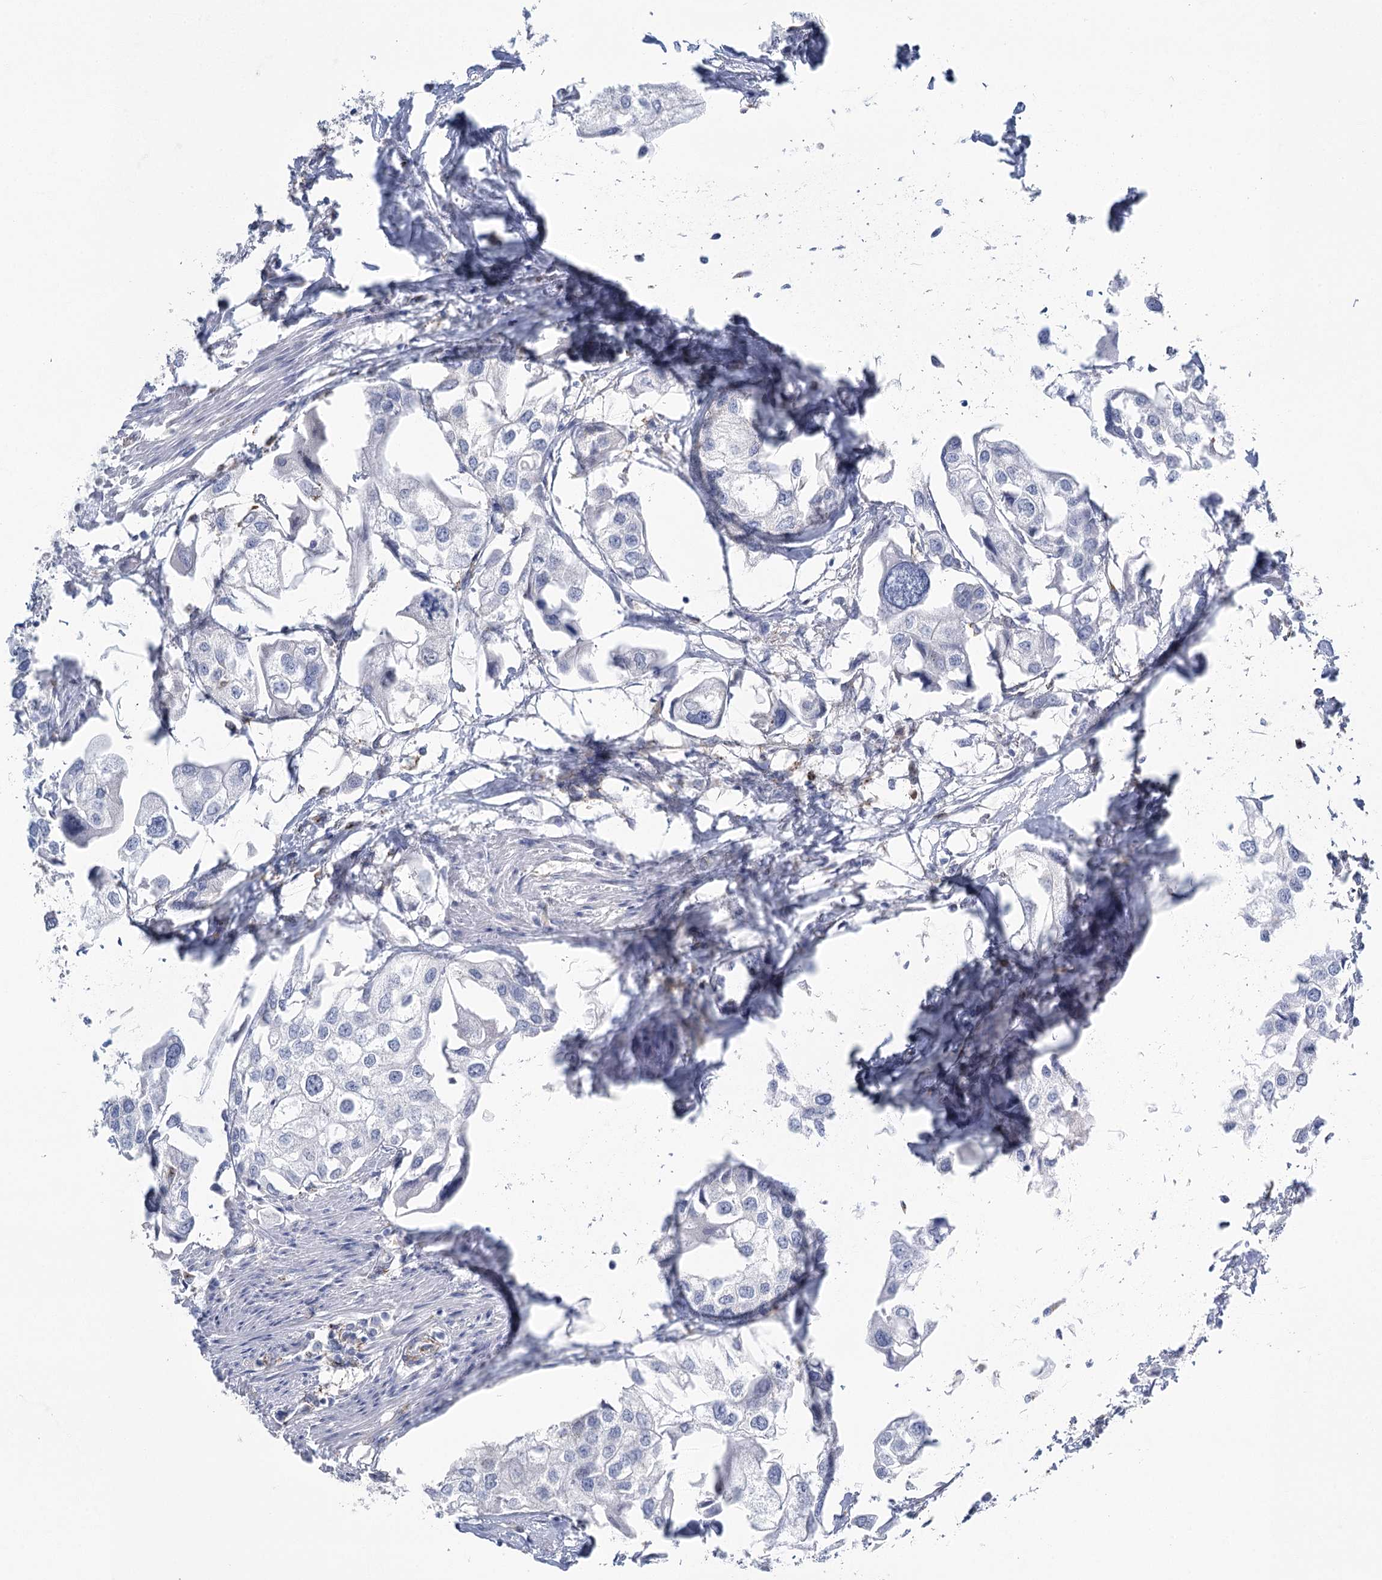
{"staining": {"intensity": "negative", "quantity": "none", "location": "none"}, "tissue": "urothelial cancer", "cell_type": "Tumor cells", "image_type": "cancer", "snomed": [{"axis": "morphology", "description": "Urothelial carcinoma, High grade"}, {"axis": "topography", "description": "Urinary bladder"}], "caption": "High power microscopy photomicrograph of an IHC photomicrograph of high-grade urothelial carcinoma, revealing no significant expression in tumor cells. (DAB (3,3'-diaminobenzidine) IHC visualized using brightfield microscopy, high magnification).", "gene": "CCDC88A", "patient": {"sex": "male", "age": 64}}